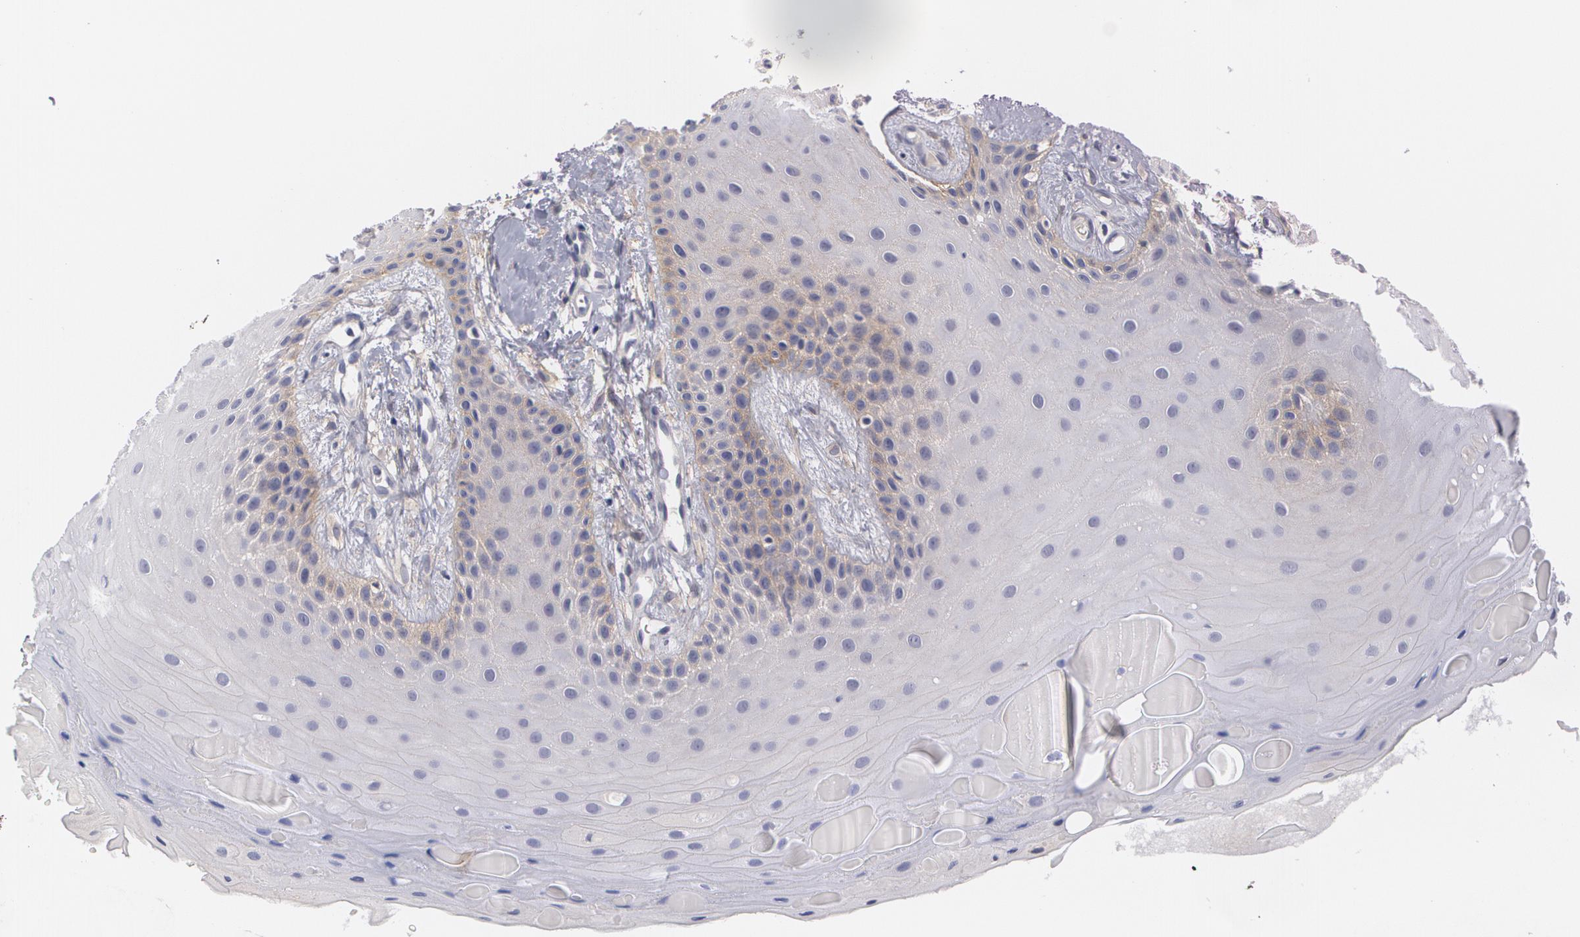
{"staining": {"intensity": "weak", "quantity": "<25%", "location": "cytoplasmic/membranous"}, "tissue": "oral mucosa", "cell_type": "Squamous epithelial cells", "image_type": "normal", "snomed": [{"axis": "morphology", "description": "Normal tissue, NOS"}, {"axis": "topography", "description": "Oral tissue"}], "caption": "A photomicrograph of oral mucosa stained for a protein shows no brown staining in squamous epithelial cells. (Stains: DAB IHC with hematoxylin counter stain, Microscopy: brightfield microscopy at high magnification).", "gene": "CASK", "patient": {"sex": "male", "age": 69}}